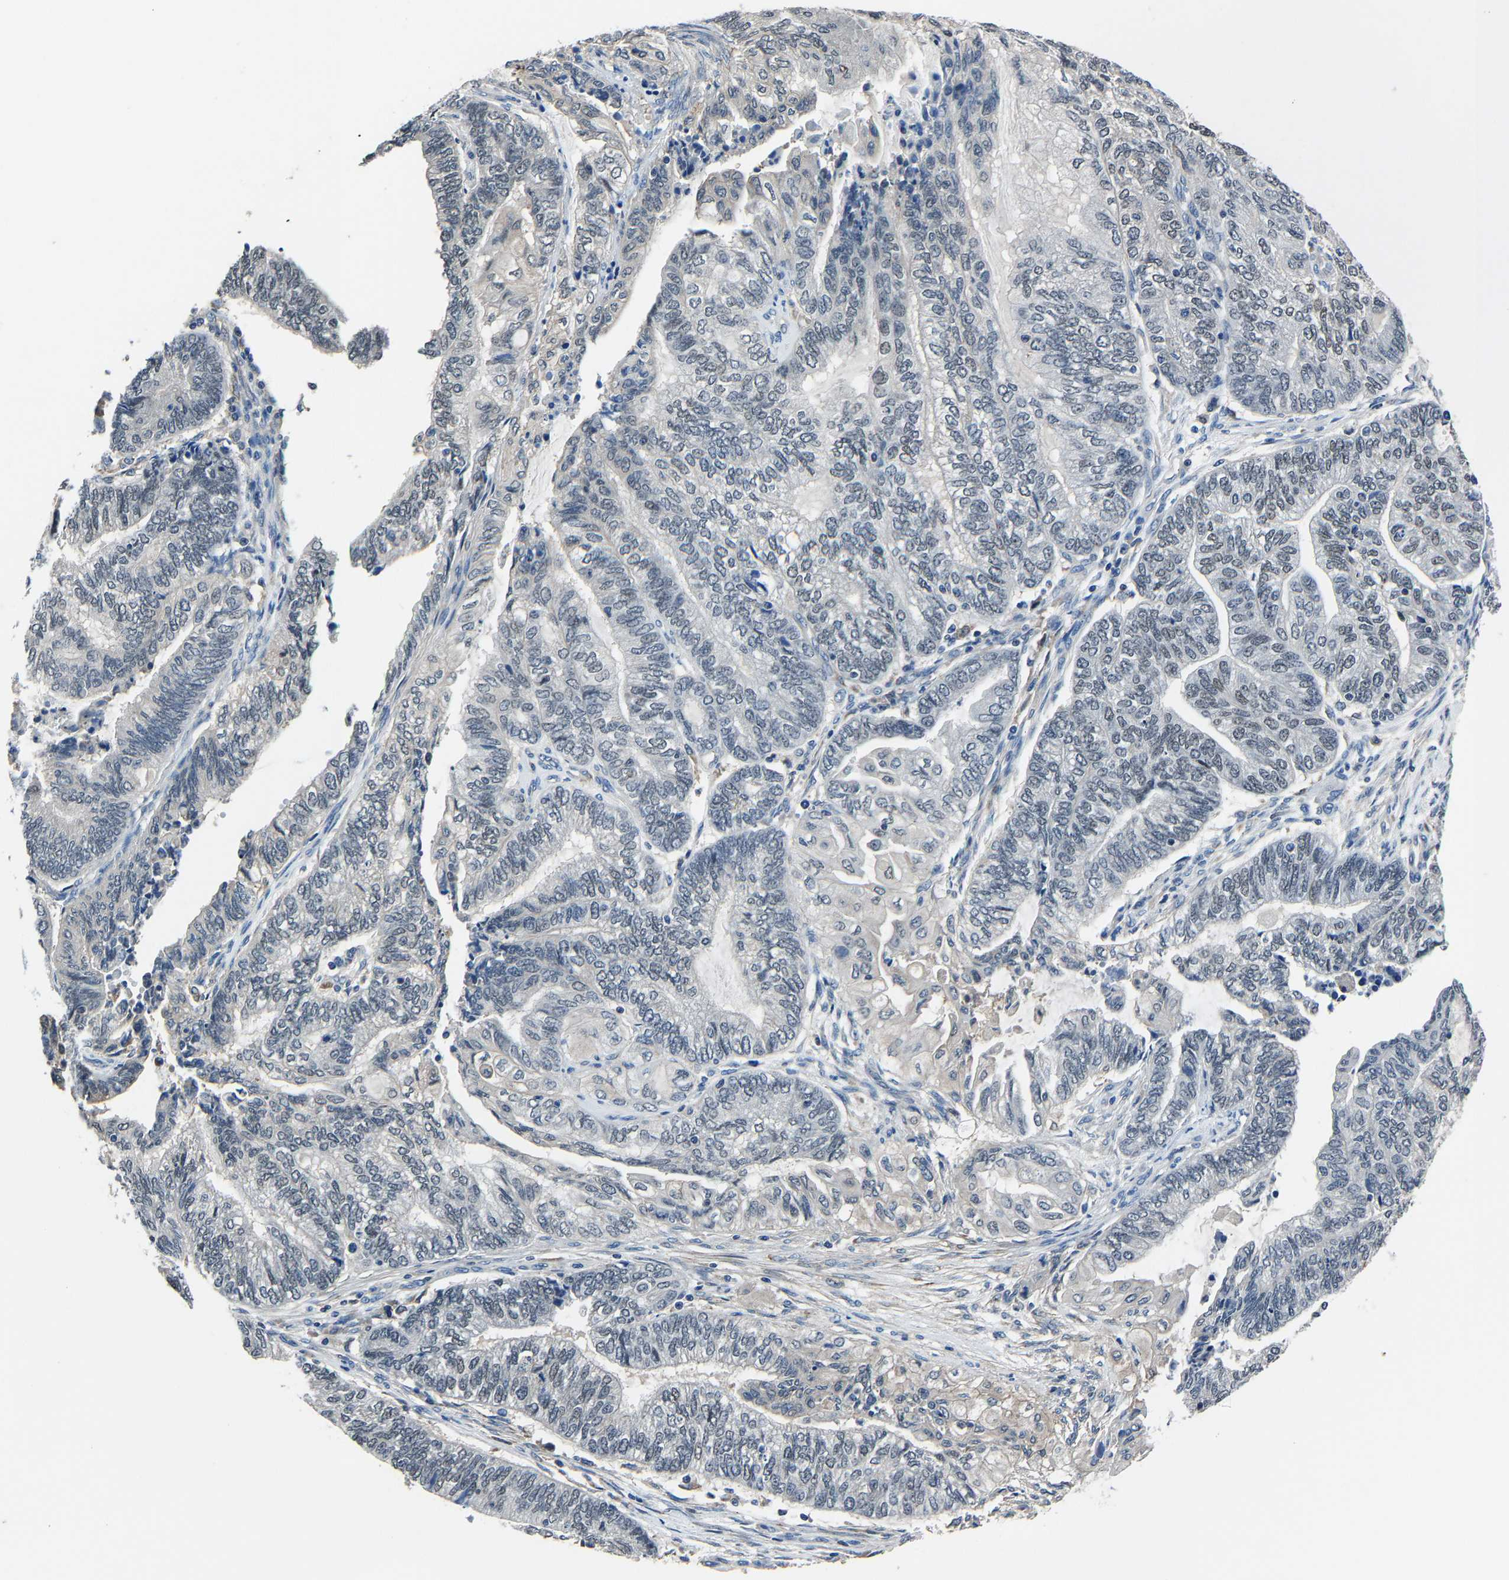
{"staining": {"intensity": "negative", "quantity": "none", "location": "none"}, "tissue": "endometrial cancer", "cell_type": "Tumor cells", "image_type": "cancer", "snomed": [{"axis": "morphology", "description": "Adenocarcinoma, NOS"}, {"axis": "topography", "description": "Uterus"}, {"axis": "topography", "description": "Endometrium"}], "caption": "Tumor cells are negative for protein expression in human endometrial adenocarcinoma. Nuclei are stained in blue.", "gene": "STRBP", "patient": {"sex": "female", "age": 70}}